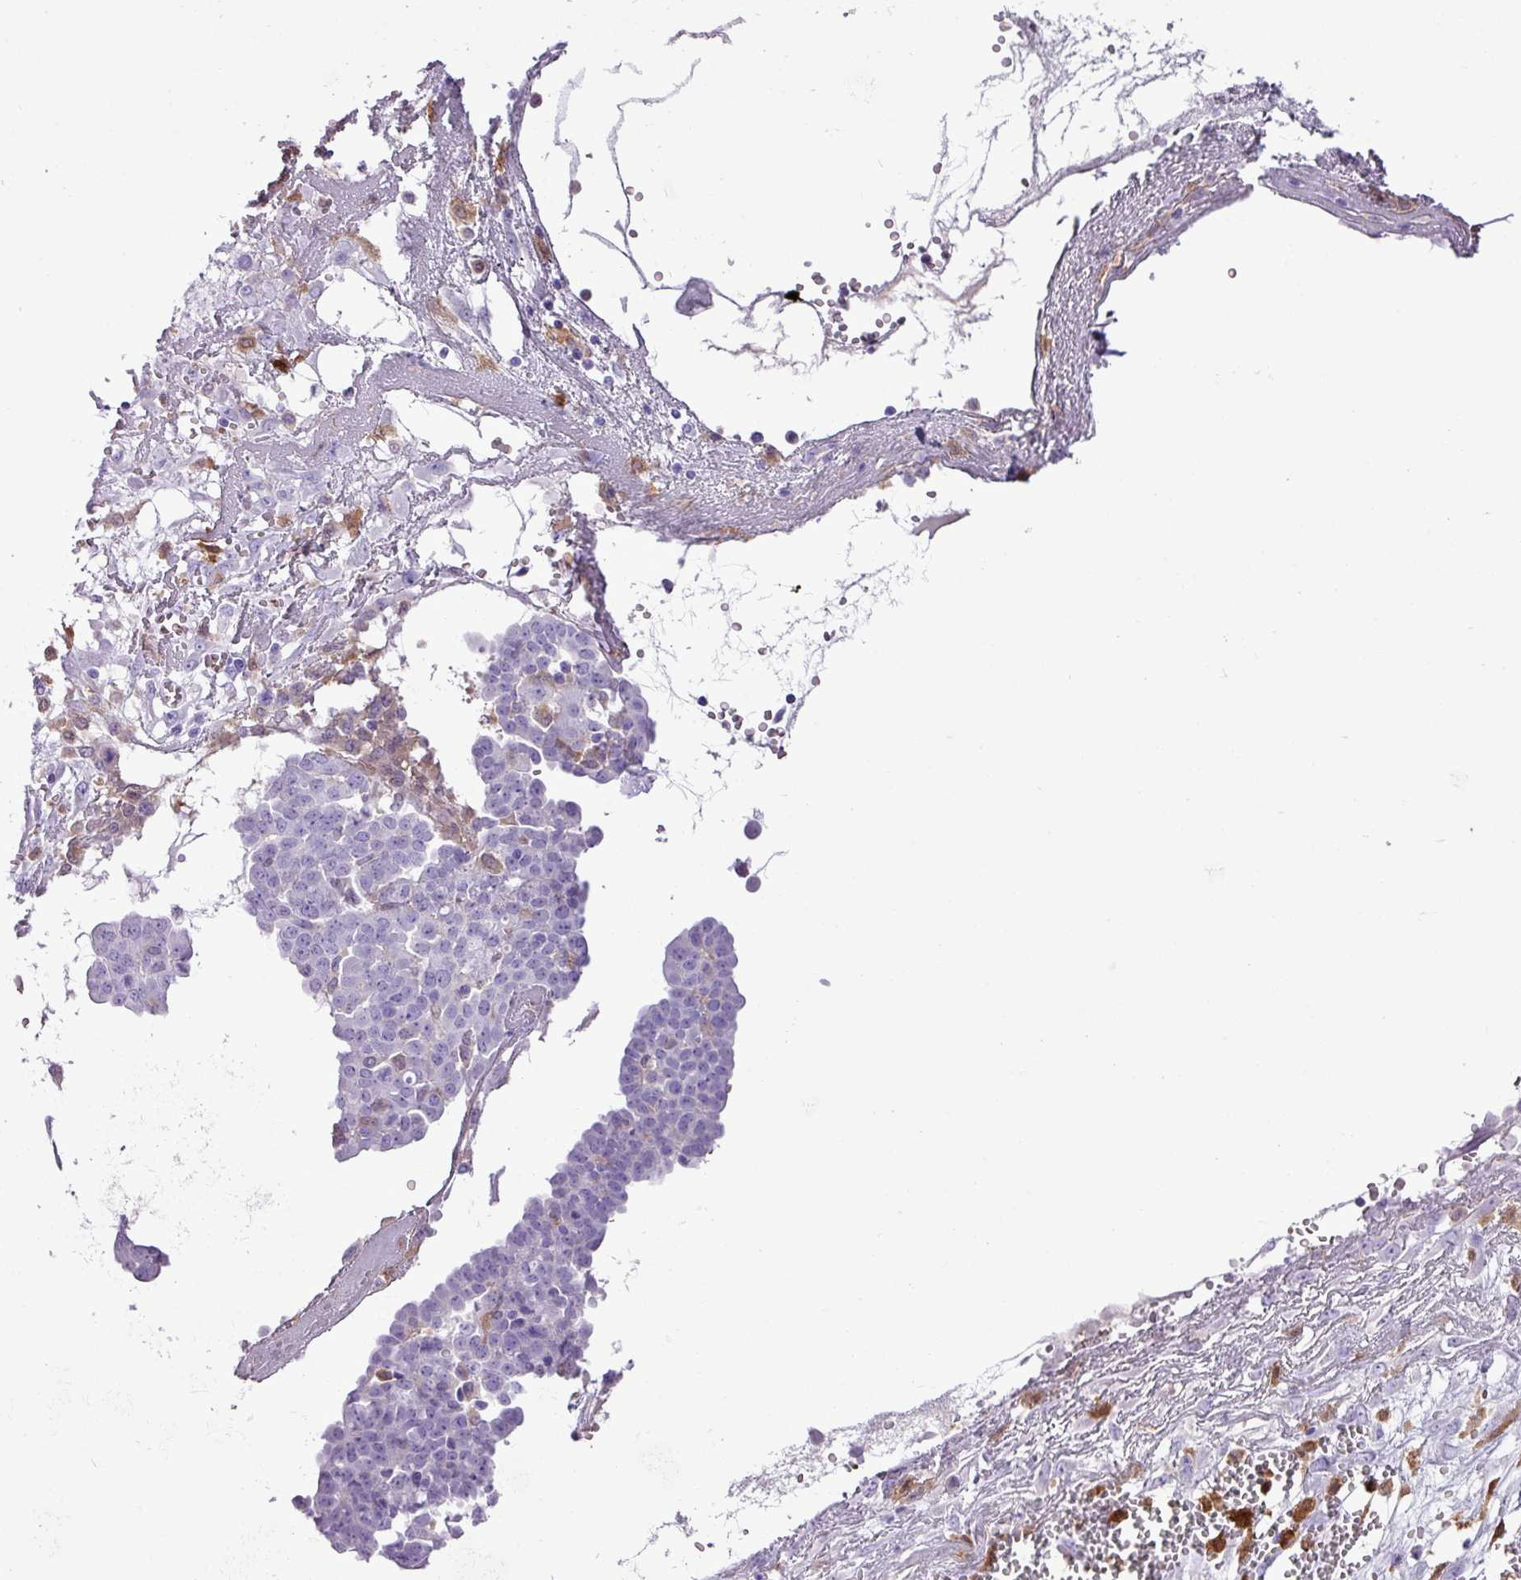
{"staining": {"intensity": "negative", "quantity": "none", "location": "none"}, "tissue": "ovarian cancer", "cell_type": "Tumor cells", "image_type": "cancer", "snomed": [{"axis": "morphology", "description": "Cystadenocarcinoma, serous, NOS"}, {"axis": "topography", "description": "Soft tissue"}, {"axis": "topography", "description": "Ovary"}], "caption": "DAB (3,3'-diaminobenzidine) immunohistochemical staining of ovarian serous cystadenocarcinoma shows no significant staining in tumor cells.", "gene": "TMEM200C", "patient": {"sex": "female", "age": 57}}